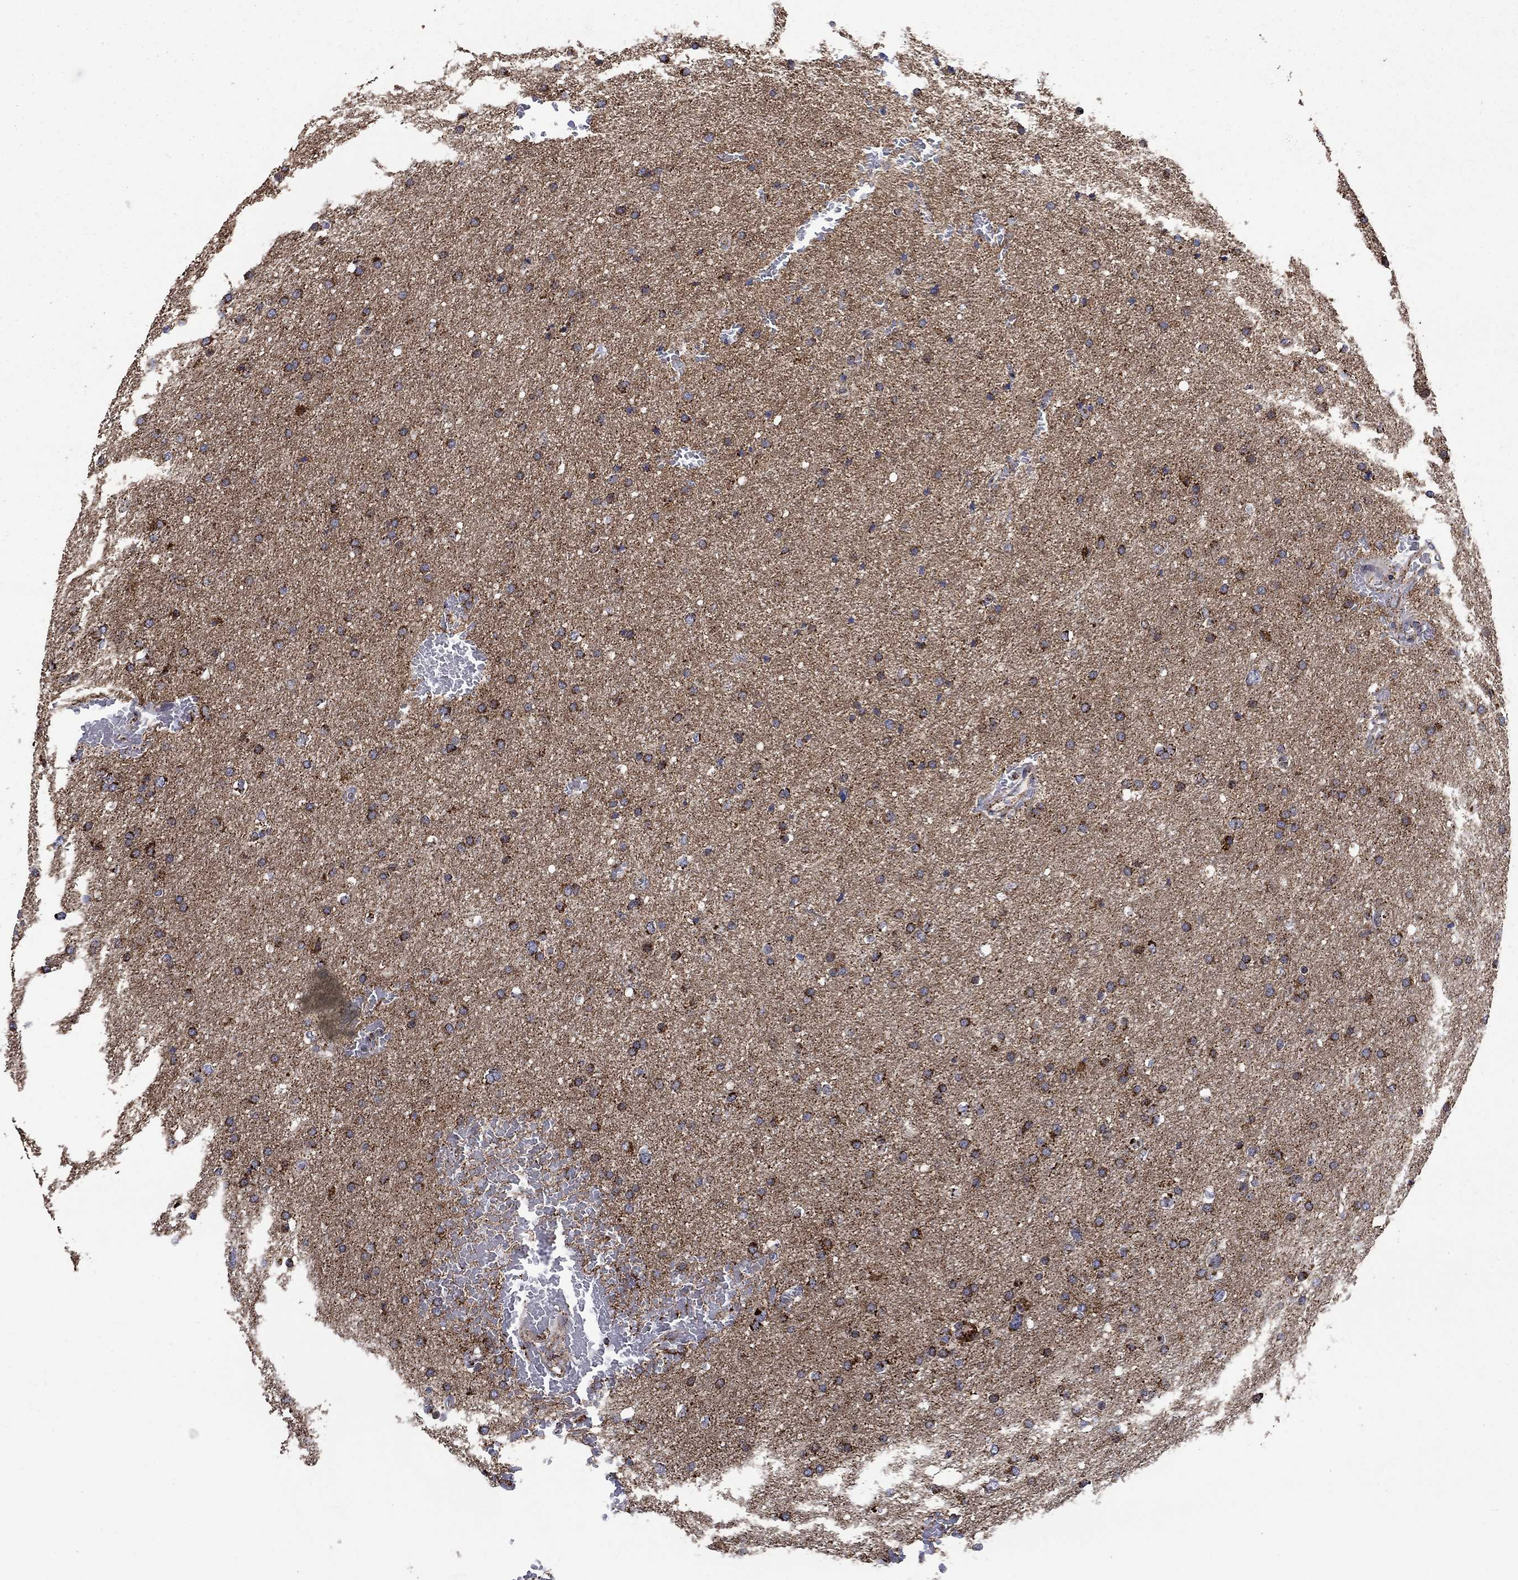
{"staining": {"intensity": "strong", "quantity": ">75%", "location": "cytoplasmic/membranous"}, "tissue": "glioma", "cell_type": "Tumor cells", "image_type": "cancer", "snomed": [{"axis": "morphology", "description": "Glioma, malignant, Low grade"}, {"axis": "topography", "description": "Brain"}], "caption": "Protein expression analysis of glioma reveals strong cytoplasmic/membranous positivity in approximately >75% of tumor cells.", "gene": "MOAP1", "patient": {"sex": "female", "age": 37}}